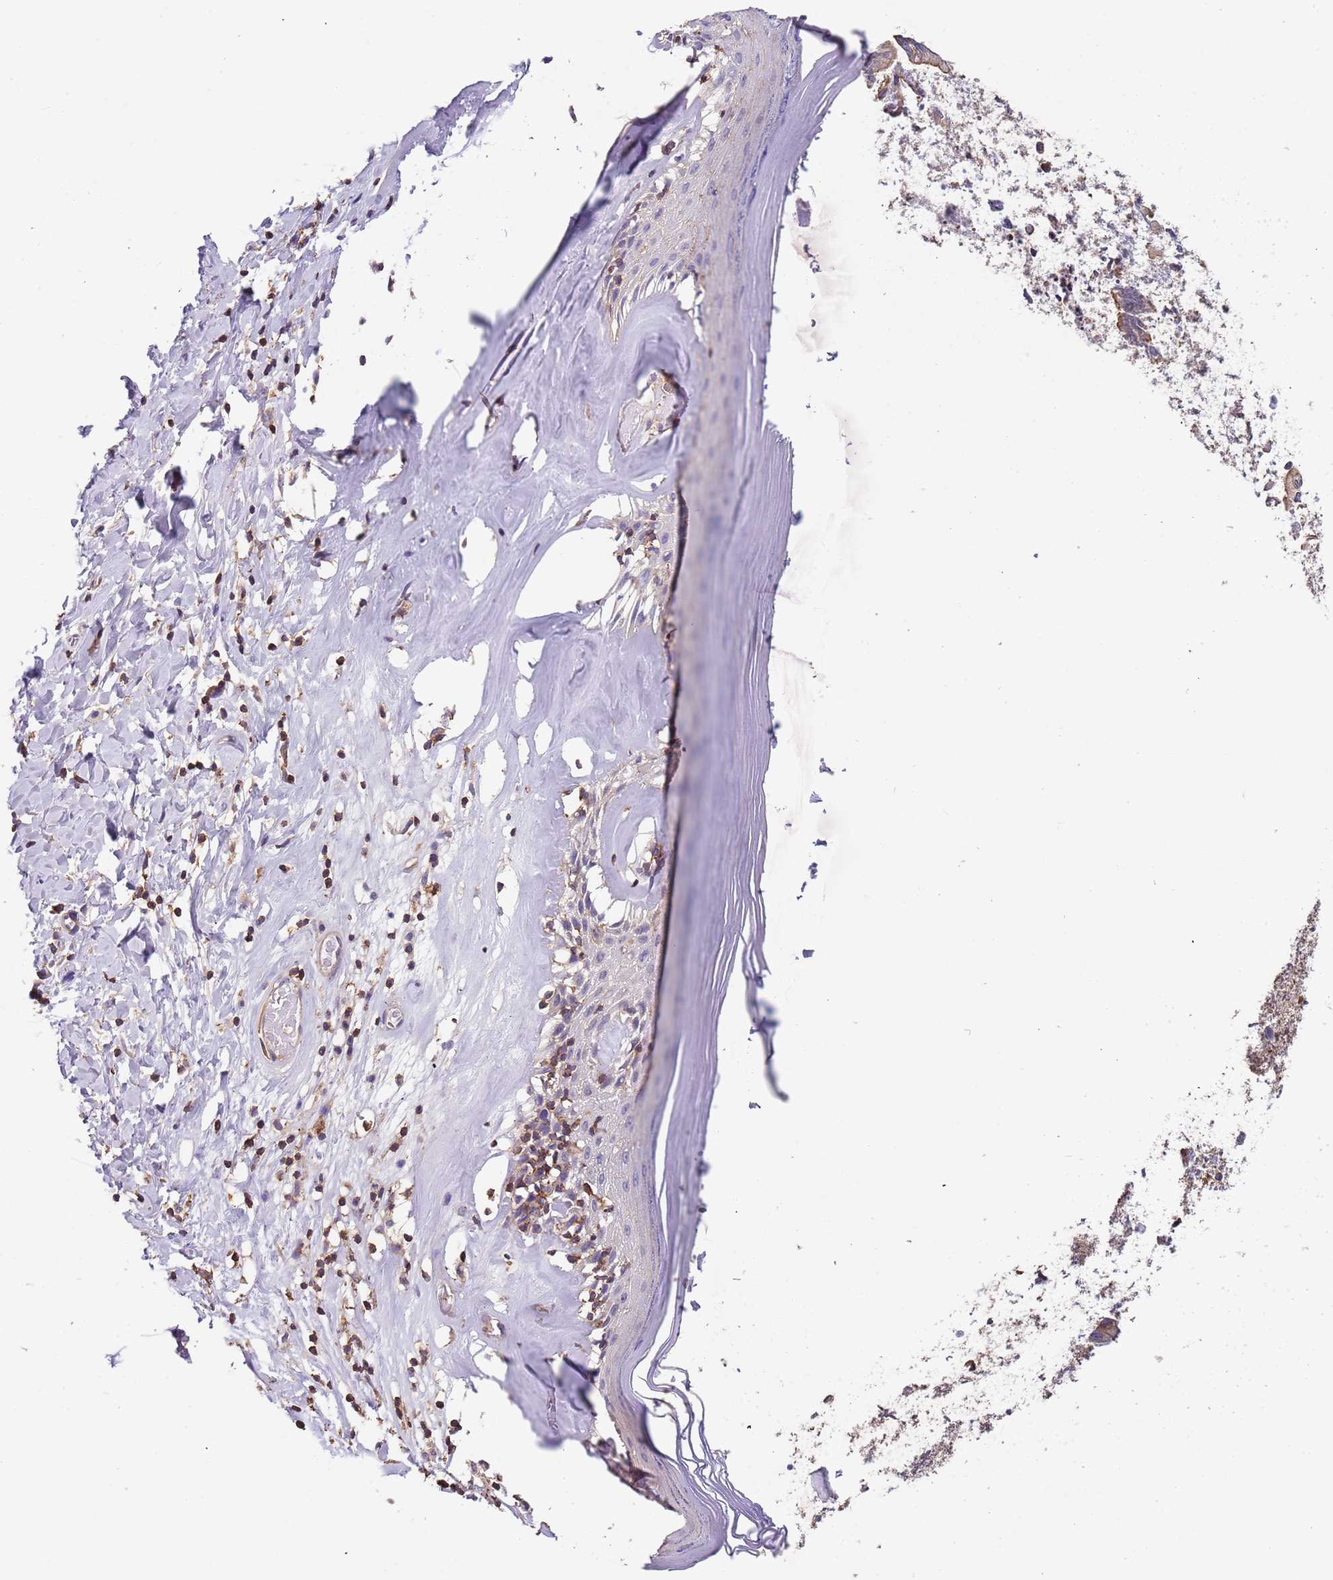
{"staining": {"intensity": "negative", "quantity": "none", "location": "none"}, "tissue": "skin", "cell_type": "Epidermal cells", "image_type": "normal", "snomed": [{"axis": "morphology", "description": "Normal tissue, NOS"}, {"axis": "topography", "description": "Vulva"}], "caption": "Photomicrograph shows no significant protein expression in epidermal cells of benign skin. (DAB (3,3'-diaminobenzidine) IHC, high magnification).", "gene": "SYT4", "patient": {"sex": "female", "age": 86}}